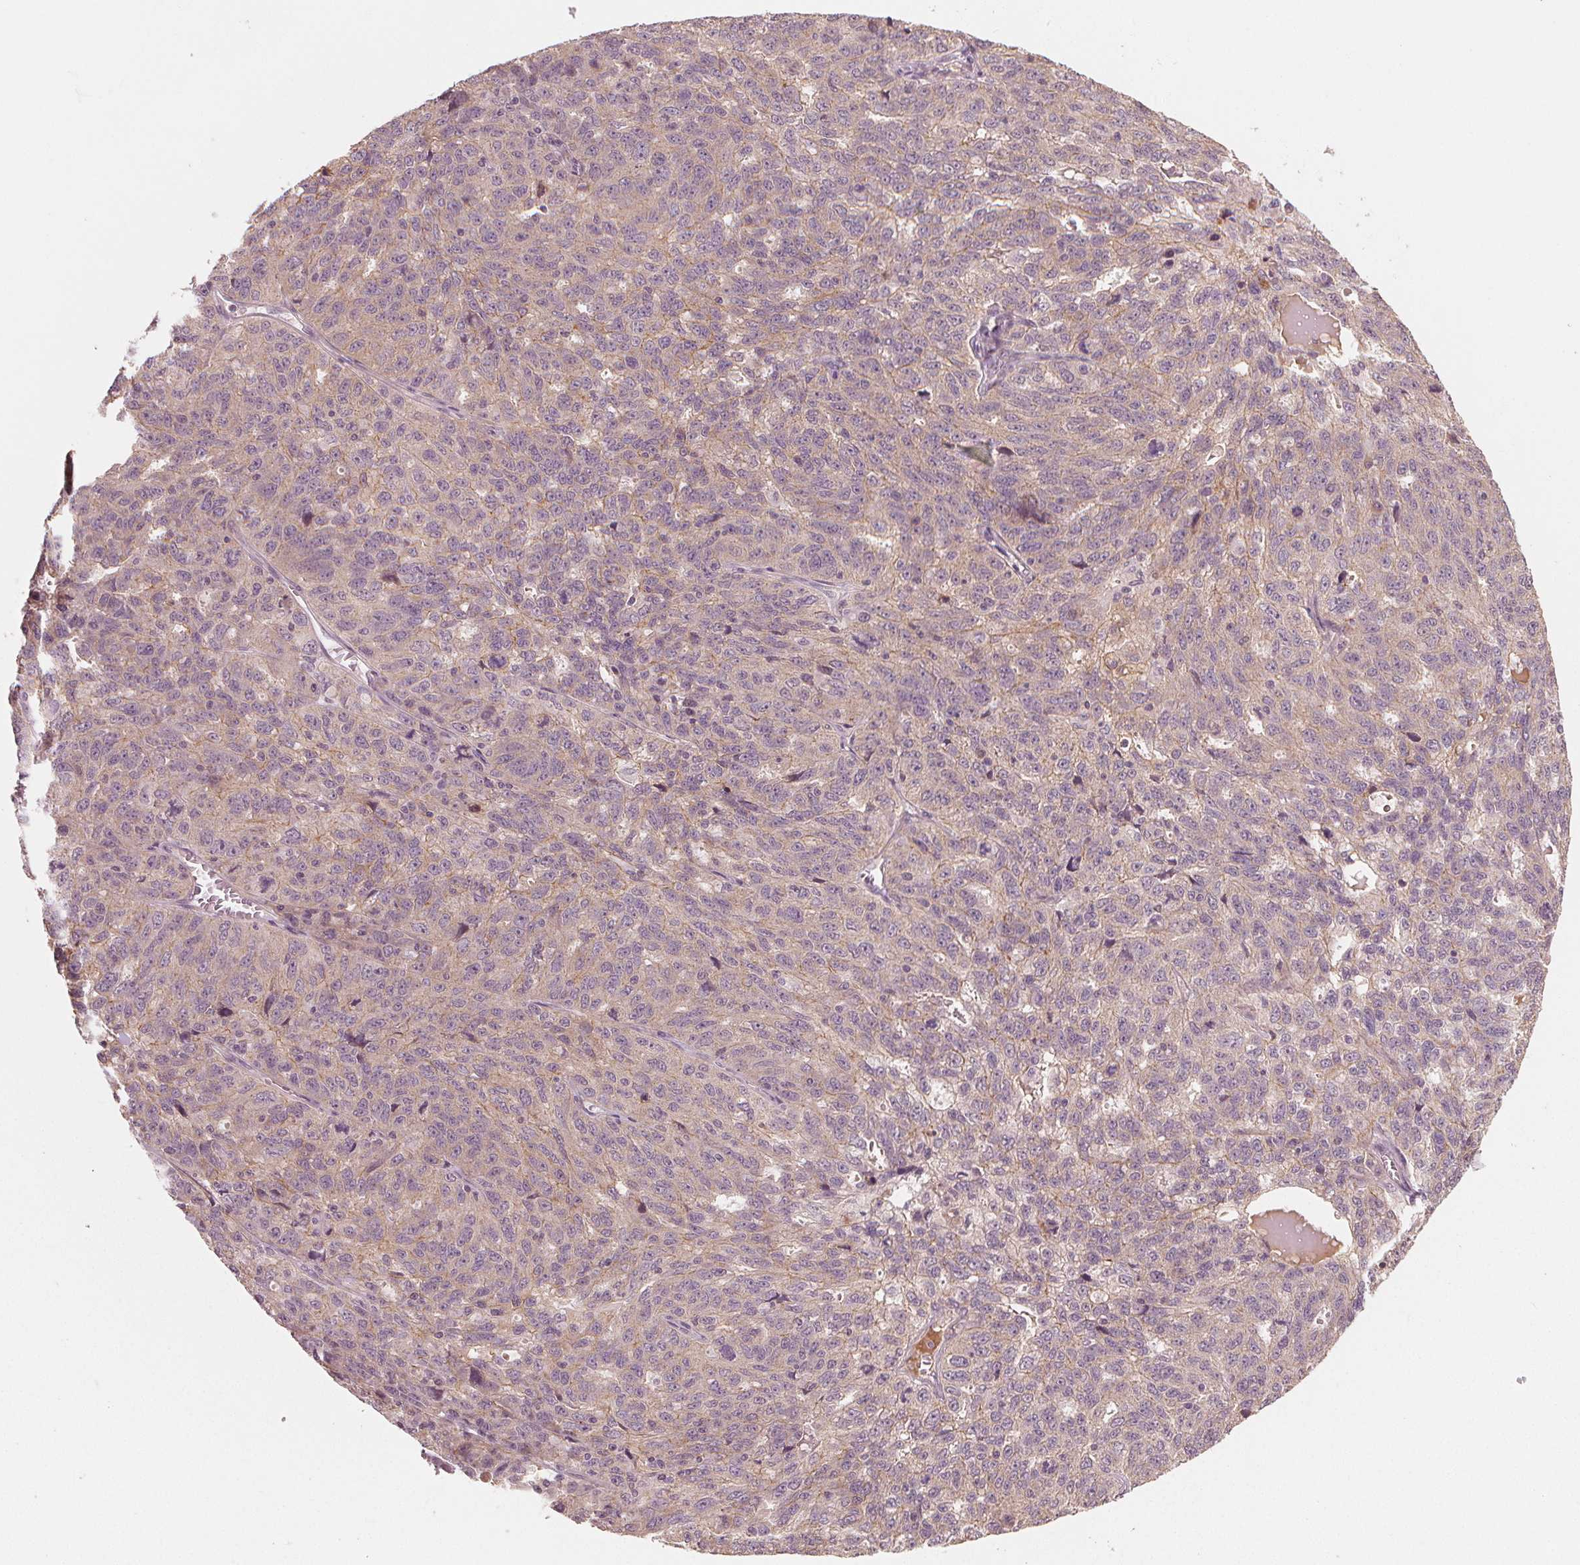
{"staining": {"intensity": "negative", "quantity": "none", "location": "none"}, "tissue": "ovarian cancer", "cell_type": "Tumor cells", "image_type": "cancer", "snomed": [{"axis": "morphology", "description": "Cystadenocarcinoma, serous, NOS"}, {"axis": "topography", "description": "Ovary"}], "caption": "DAB immunohistochemical staining of human ovarian cancer demonstrates no significant staining in tumor cells. (Immunohistochemistry, brightfield microscopy, high magnification).", "gene": "CLBA1", "patient": {"sex": "female", "age": 71}}